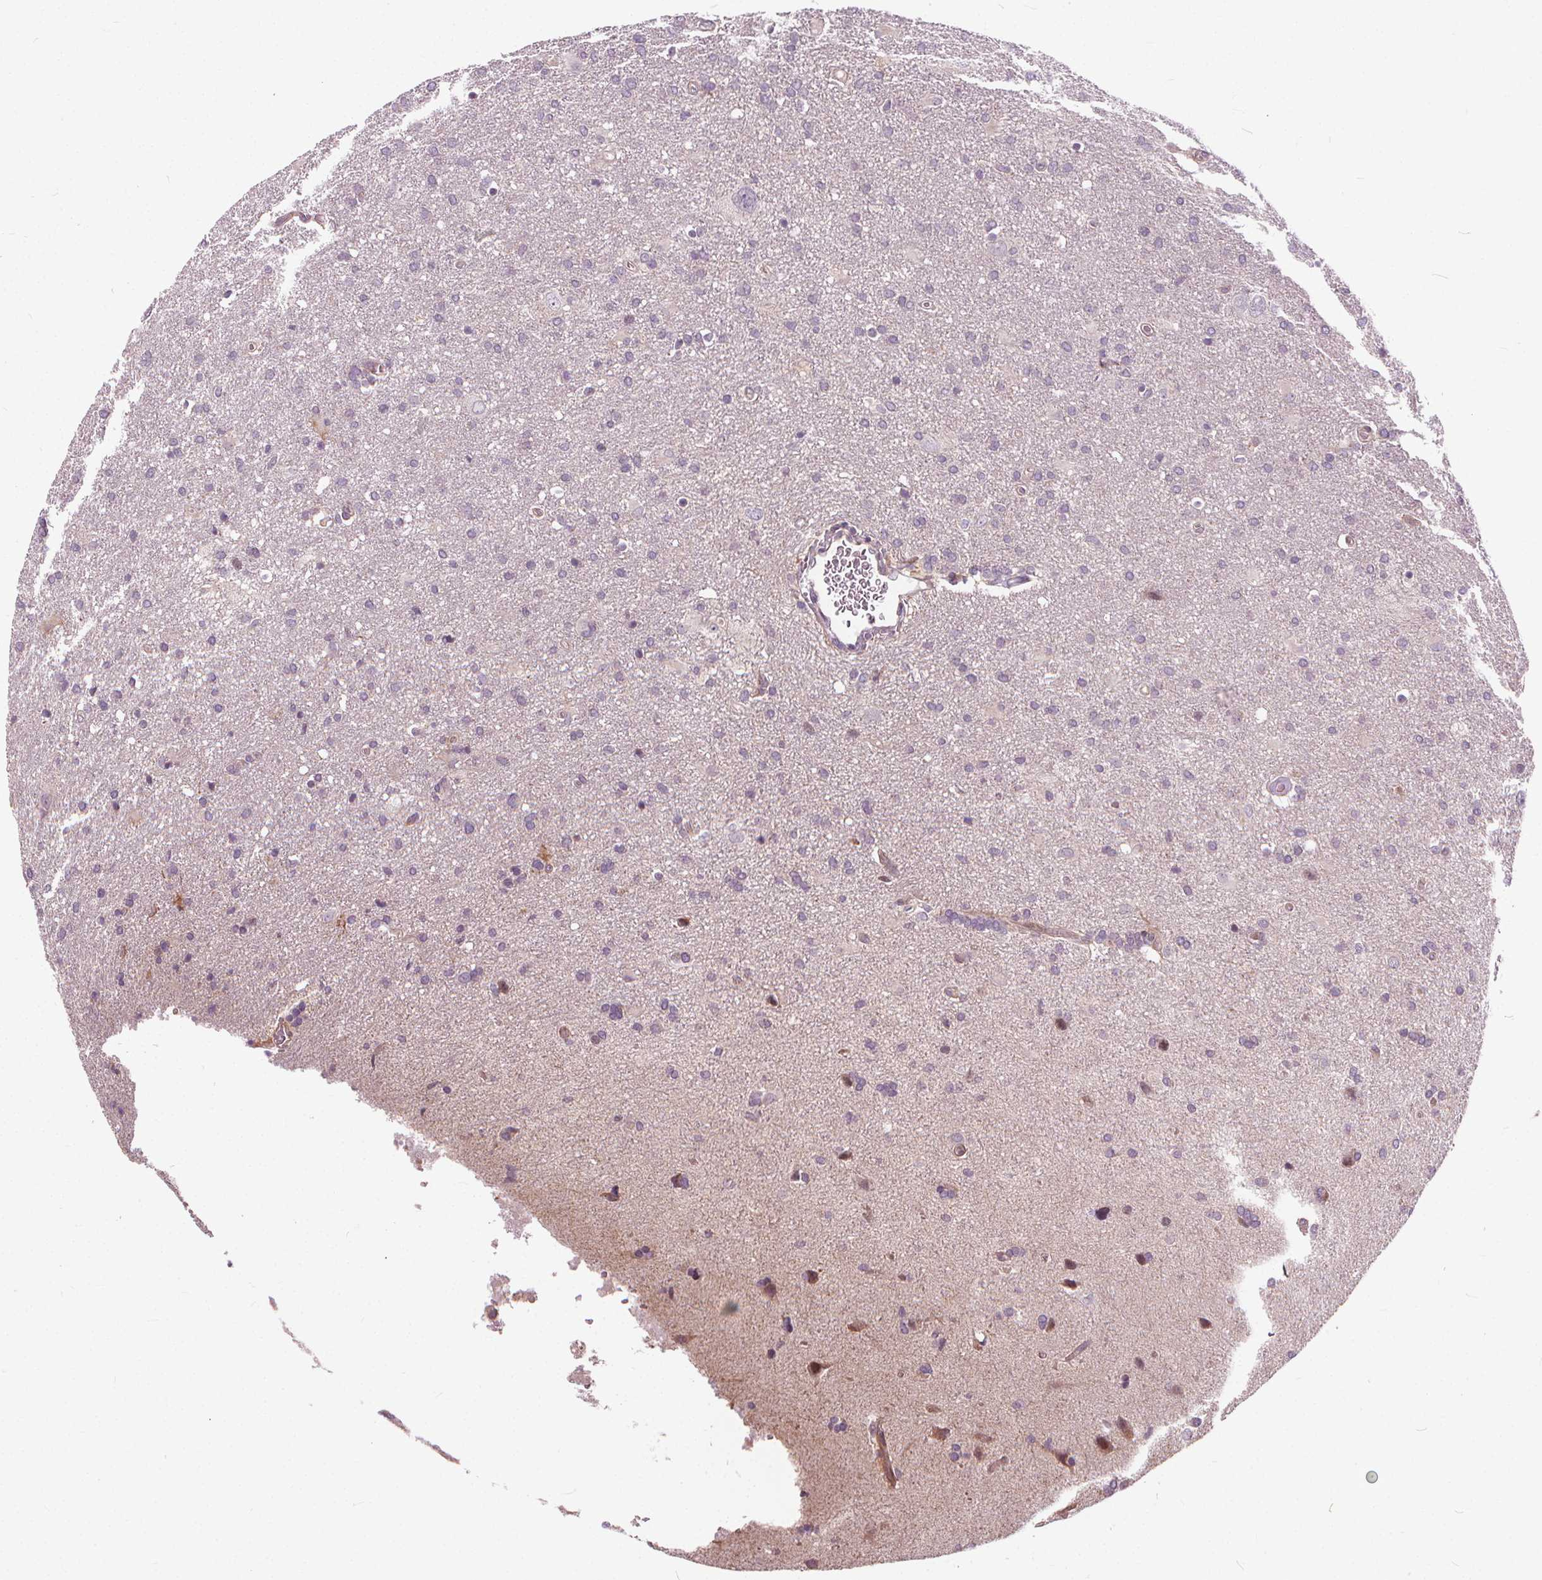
{"staining": {"intensity": "negative", "quantity": "none", "location": "none"}, "tissue": "glioma", "cell_type": "Tumor cells", "image_type": "cancer", "snomed": [{"axis": "morphology", "description": "Glioma, malignant, Low grade"}, {"axis": "topography", "description": "Brain"}], "caption": "This micrograph is of malignant glioma (low-grade) stained with immunohistochemistry (IHC) to label a protein in brown with the nuclei are counter-stained blue. There is no positivity in tumor cells.", "gene": "INPP5E", "patient": {"sex": "male", "age": 66}}